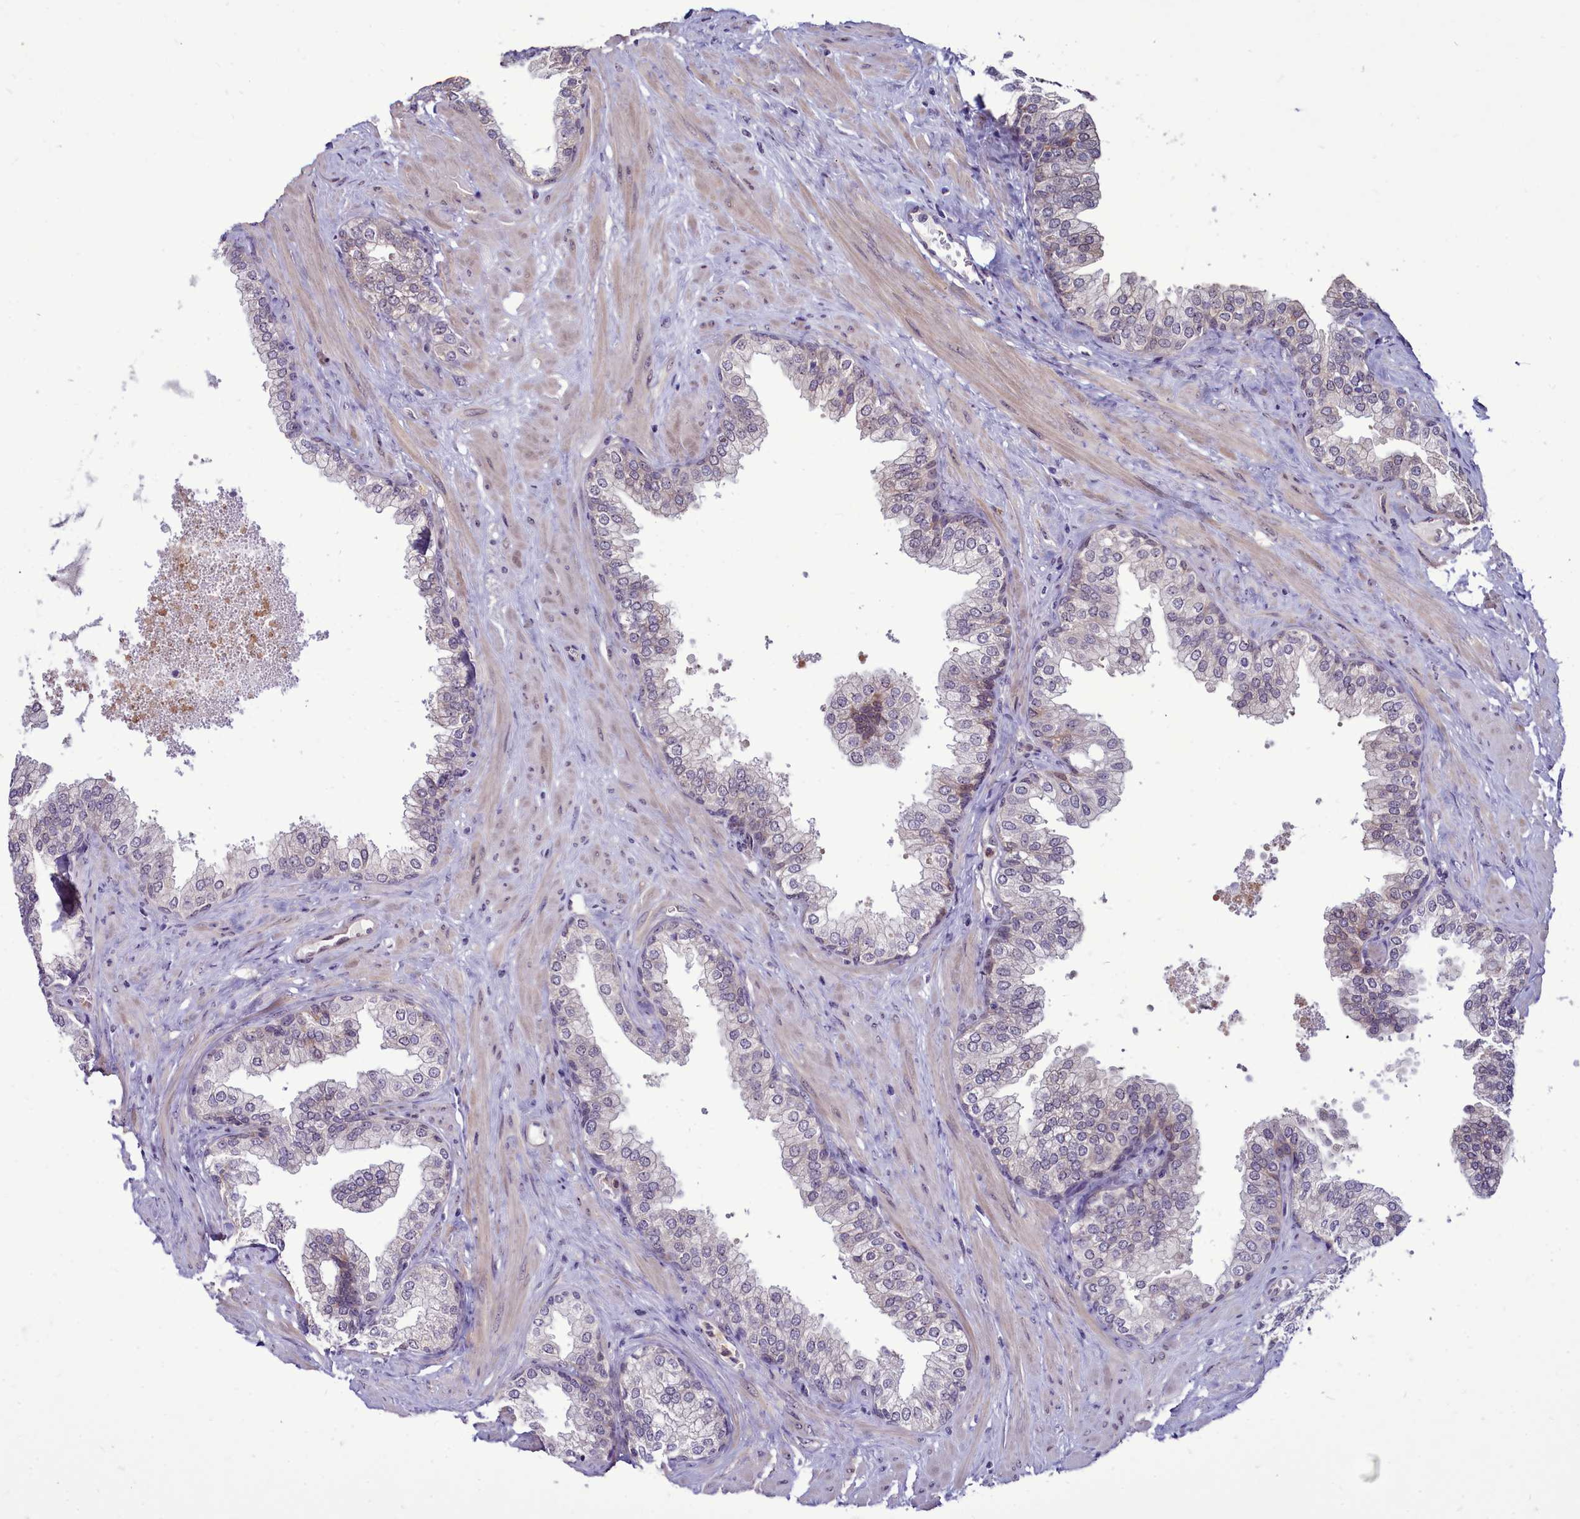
{"staining": {"intensity": "weak", "quantity": "<25%", "location": "cytoplasmic/membranous"}, "tissue": "prostate", "cell_type": "Glandular cells", "image_type": "normal", "snomed": [{"axis": "morphology", "description": "Normal tissue, NOS"}, {"axis": "morphology", "description": "Urothelial carcinoma, Low grade"}, {"axis": "topography", "description": "Urinary bladder"}, {"axis": "topography", "description": "Prostate"}], "caption": "DAB (3,3'-diaminobenzidine) immunohistochemical staining of unremarkable human prostate shows no significant positivity in glandular cells. (Stains: DAB (3,3'-diaminobenzidine) immunohistochemistry (IHC) with hematoxylin counter stain, Microscopy: brightfield microscopy at high magnification).", "gene": "BCAR1", "patient": {"sex": "male", "age": 60}}